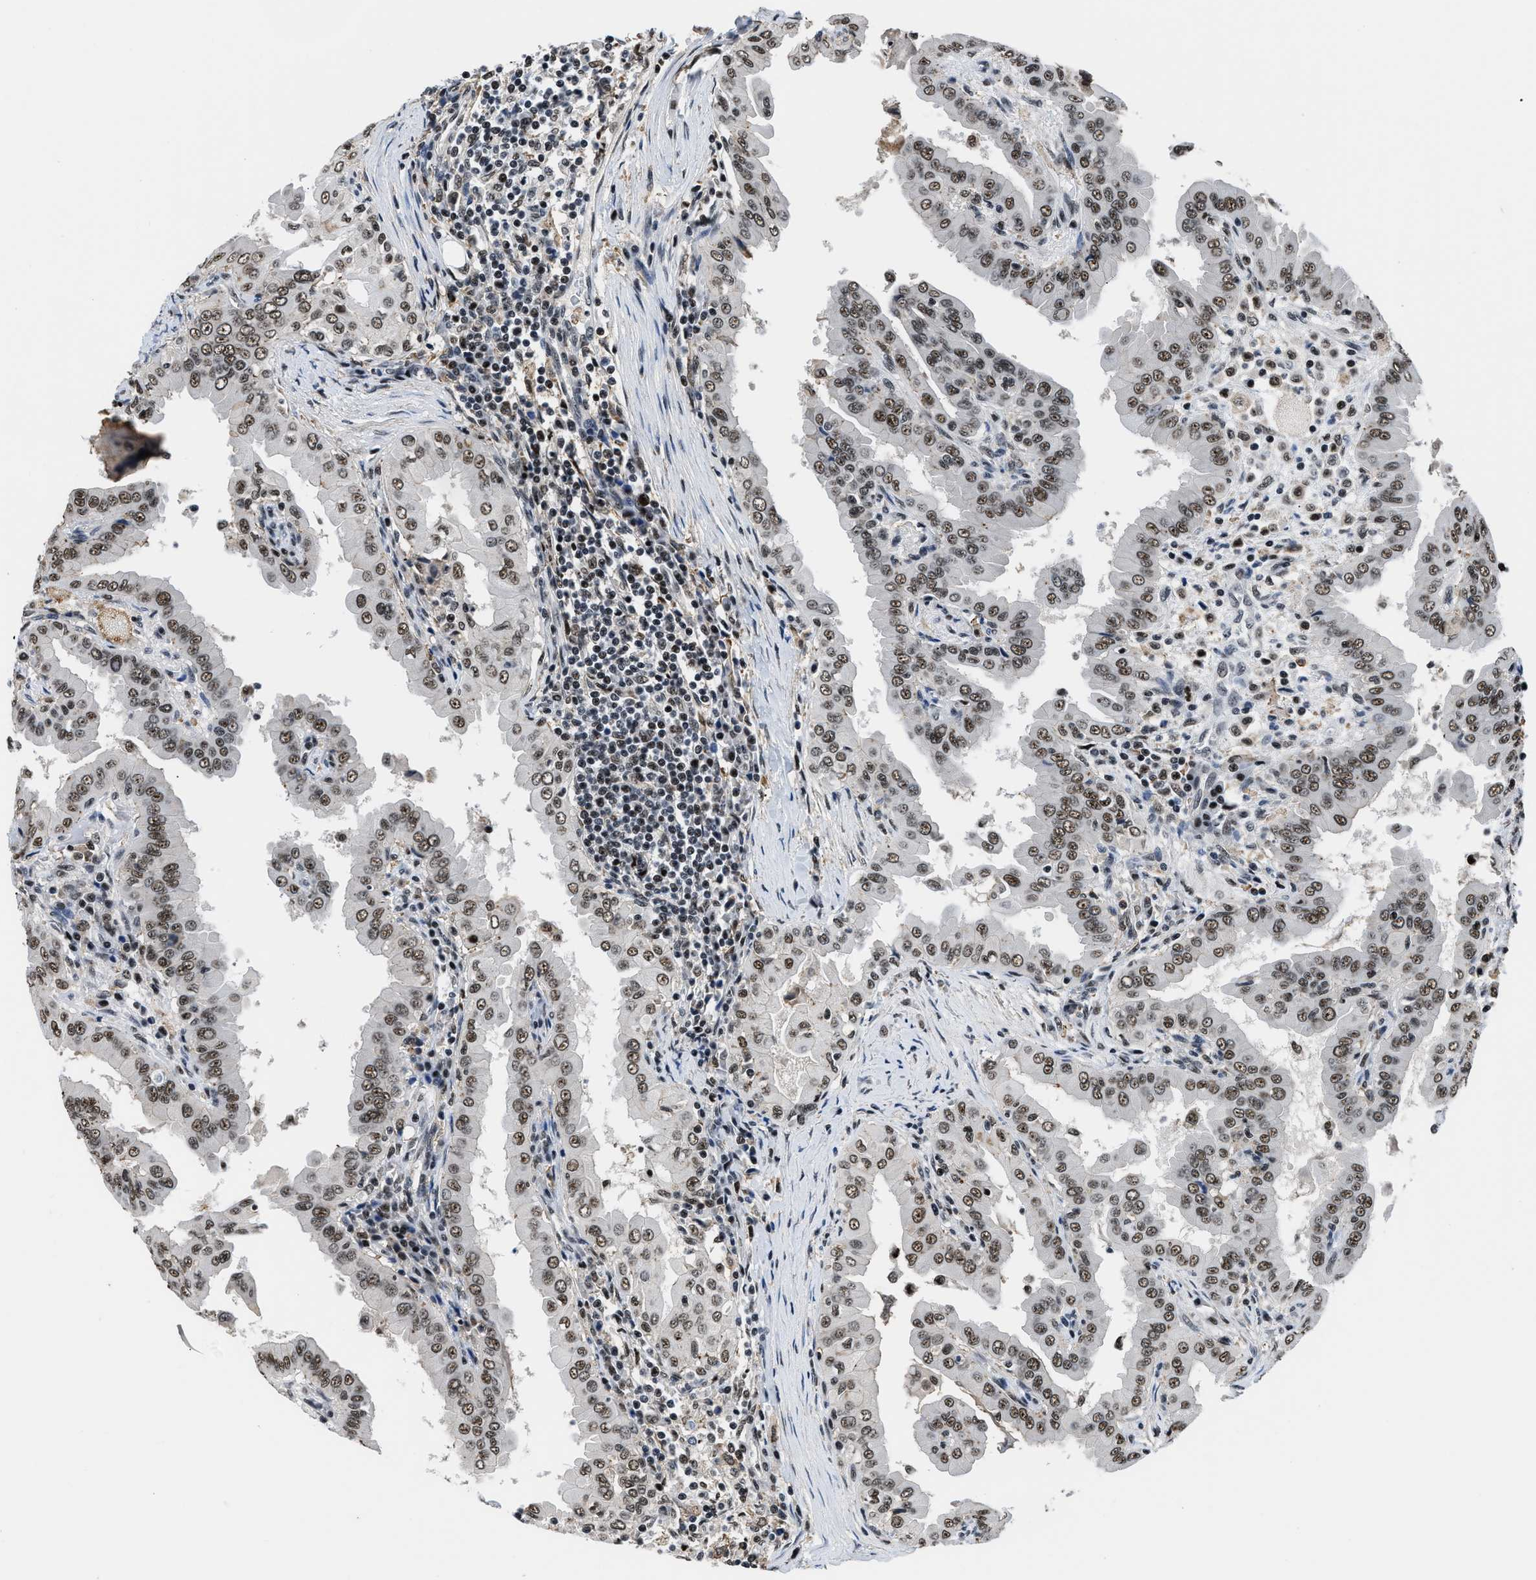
{"staining": {"intensity": "moderate", "quantity": ">75%", "location": "nuclear"}, "tissue": "thyroid cancer", "cell_type": "Tumor cells", "image_type": "cancer", "snomed": [{"axis": "morphology", "description": "Papillary adenocarcinoma, NOS"}, {"axis": "topography", "description": "Thyroid gland"}], "caption": "An immunohistochemistry histopathology image of neoplastic tissue is shown. Protein staining in brown shows moderate nuclear positivity in thyroid cancer within tumor cells.", "gene": "HNRNPH2", "patient": {"sex": "male", "age": 33}}